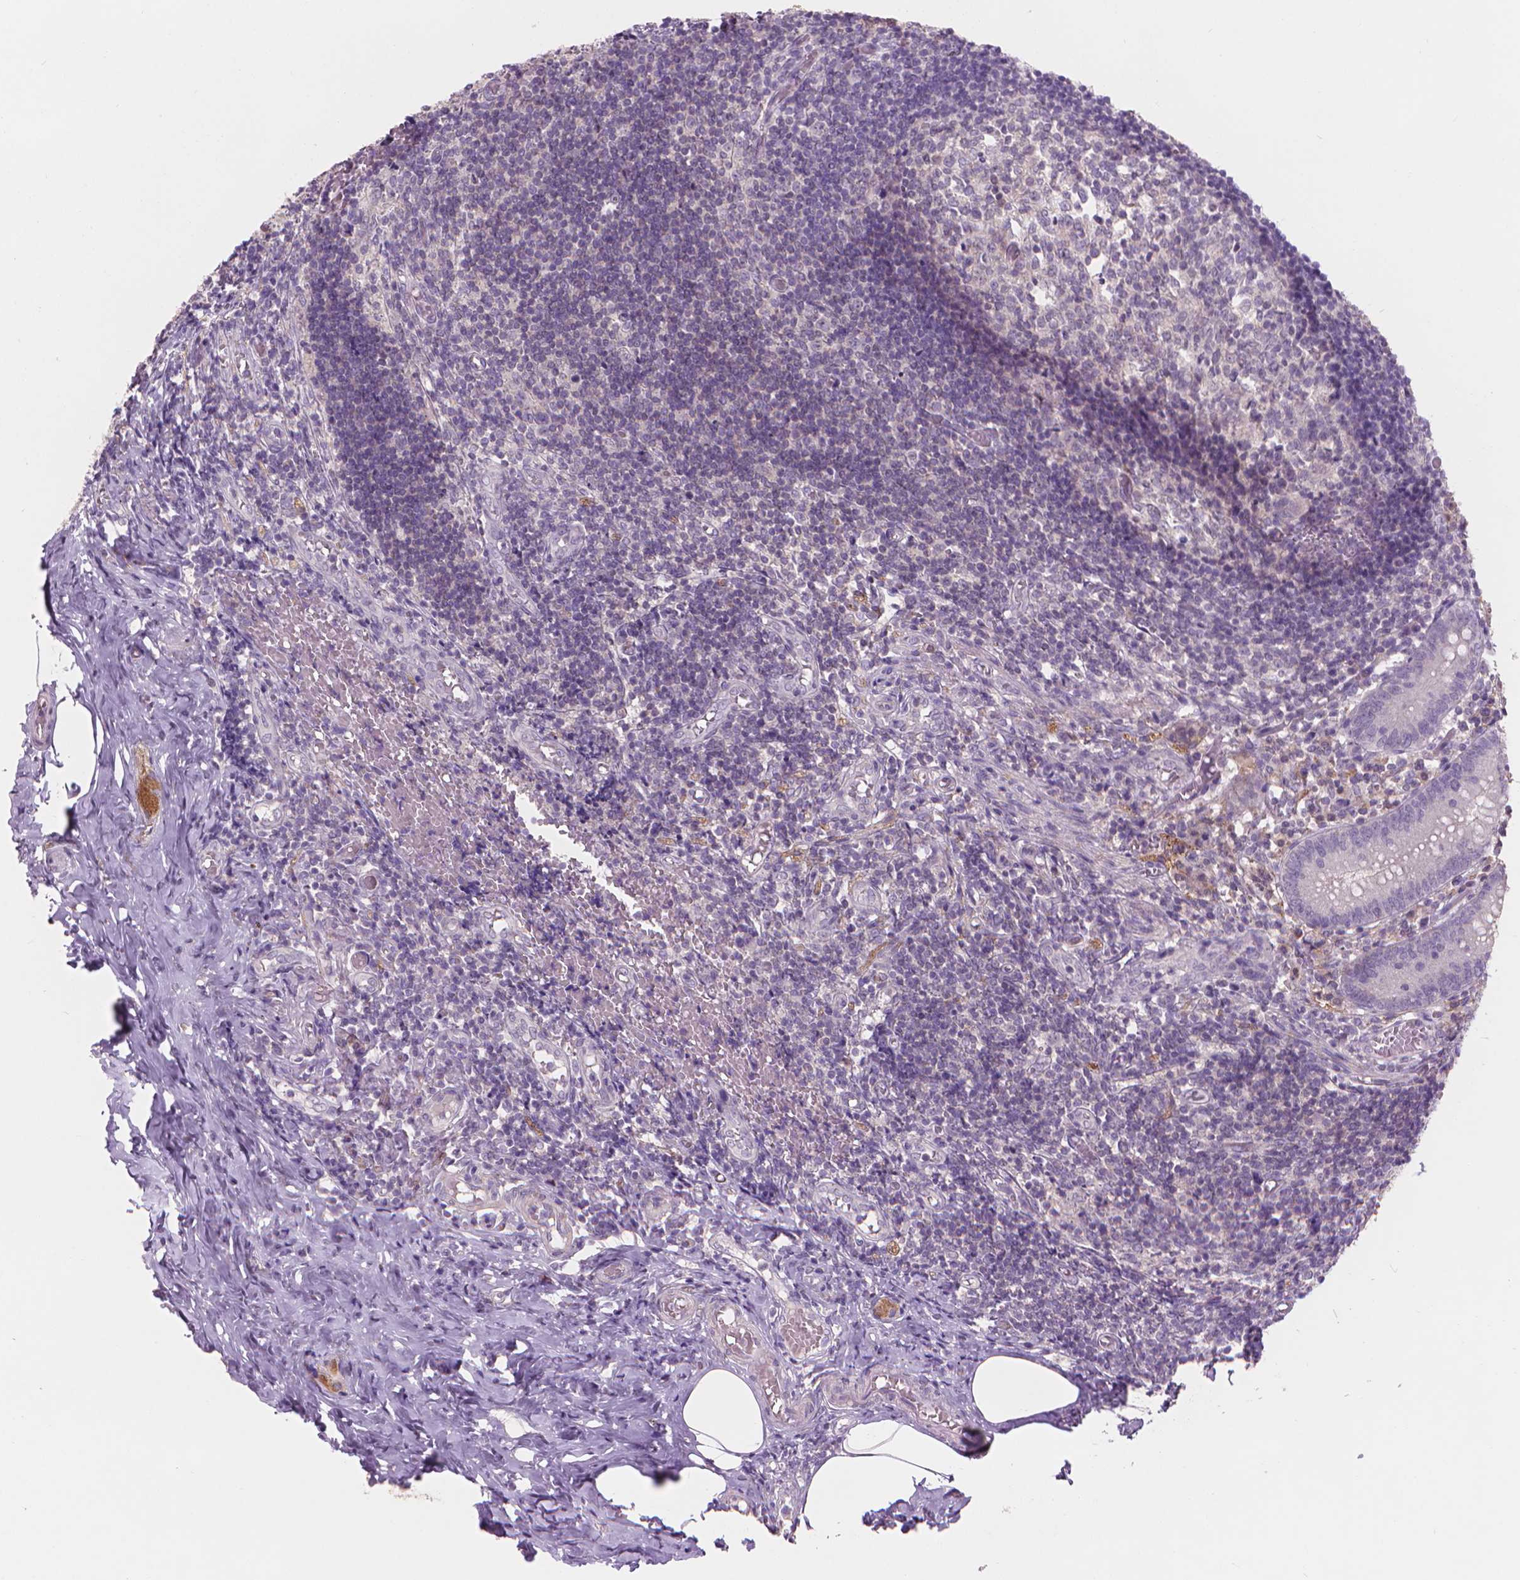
{"staining": {"intensity": "negative", "quantity": "none", "location": "none"}, "tissue": "appendix", "cell_type": "Glandular cells", "image_type": "normal", "snomed": [{"axis": "morphology", "description": "Normal tissue, NOS"}, {"axis": "topography", "description": "Appendix"}], "caption": "This is a histopathology image of immunohistochemistry (IHC) staining of unremarkable appendix, which shows no staining in glandular cells.", "gene": "ENO2", "patient": {"sex": "female", "age": 32}}